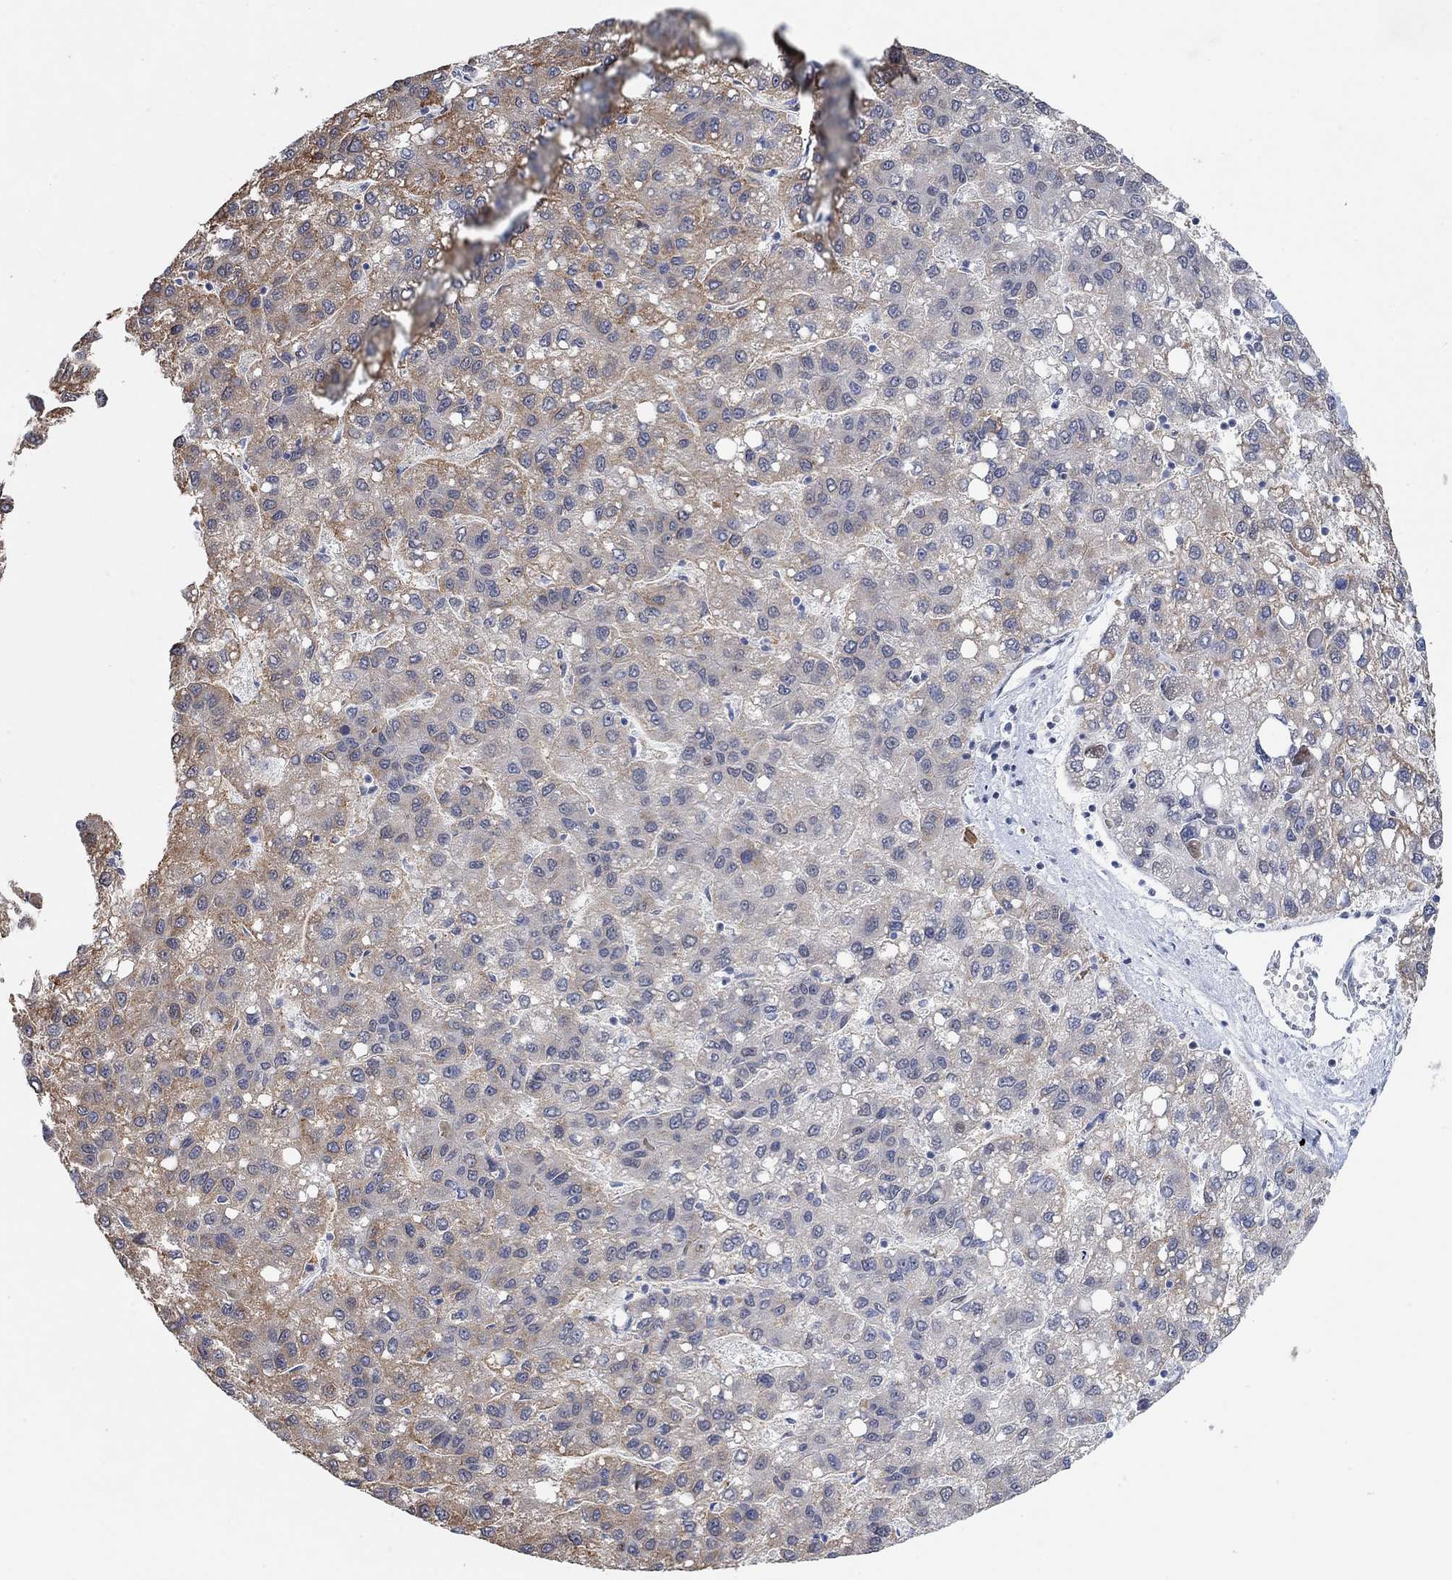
{"staining": {"intensity": "weak", "quantity": "<25%", "location": "cytoplasmic/membranous"}, "tissue": "liver cancer", "cell_type": "Tumor cells", "image_type": "cancer", "snomed": [{"axis": "morphology", "description": "Carcinoma, Hepatocellular, NOS"}, {"axis": "topography", "description": "Liver"}], "caption": "Immunohistochemical staining of human hepatocellular carcinoma (liver) exhibits no significant positivity in tumor cells.", "gene": "USP39", "patient": {"sex": "female", "age": 82}}